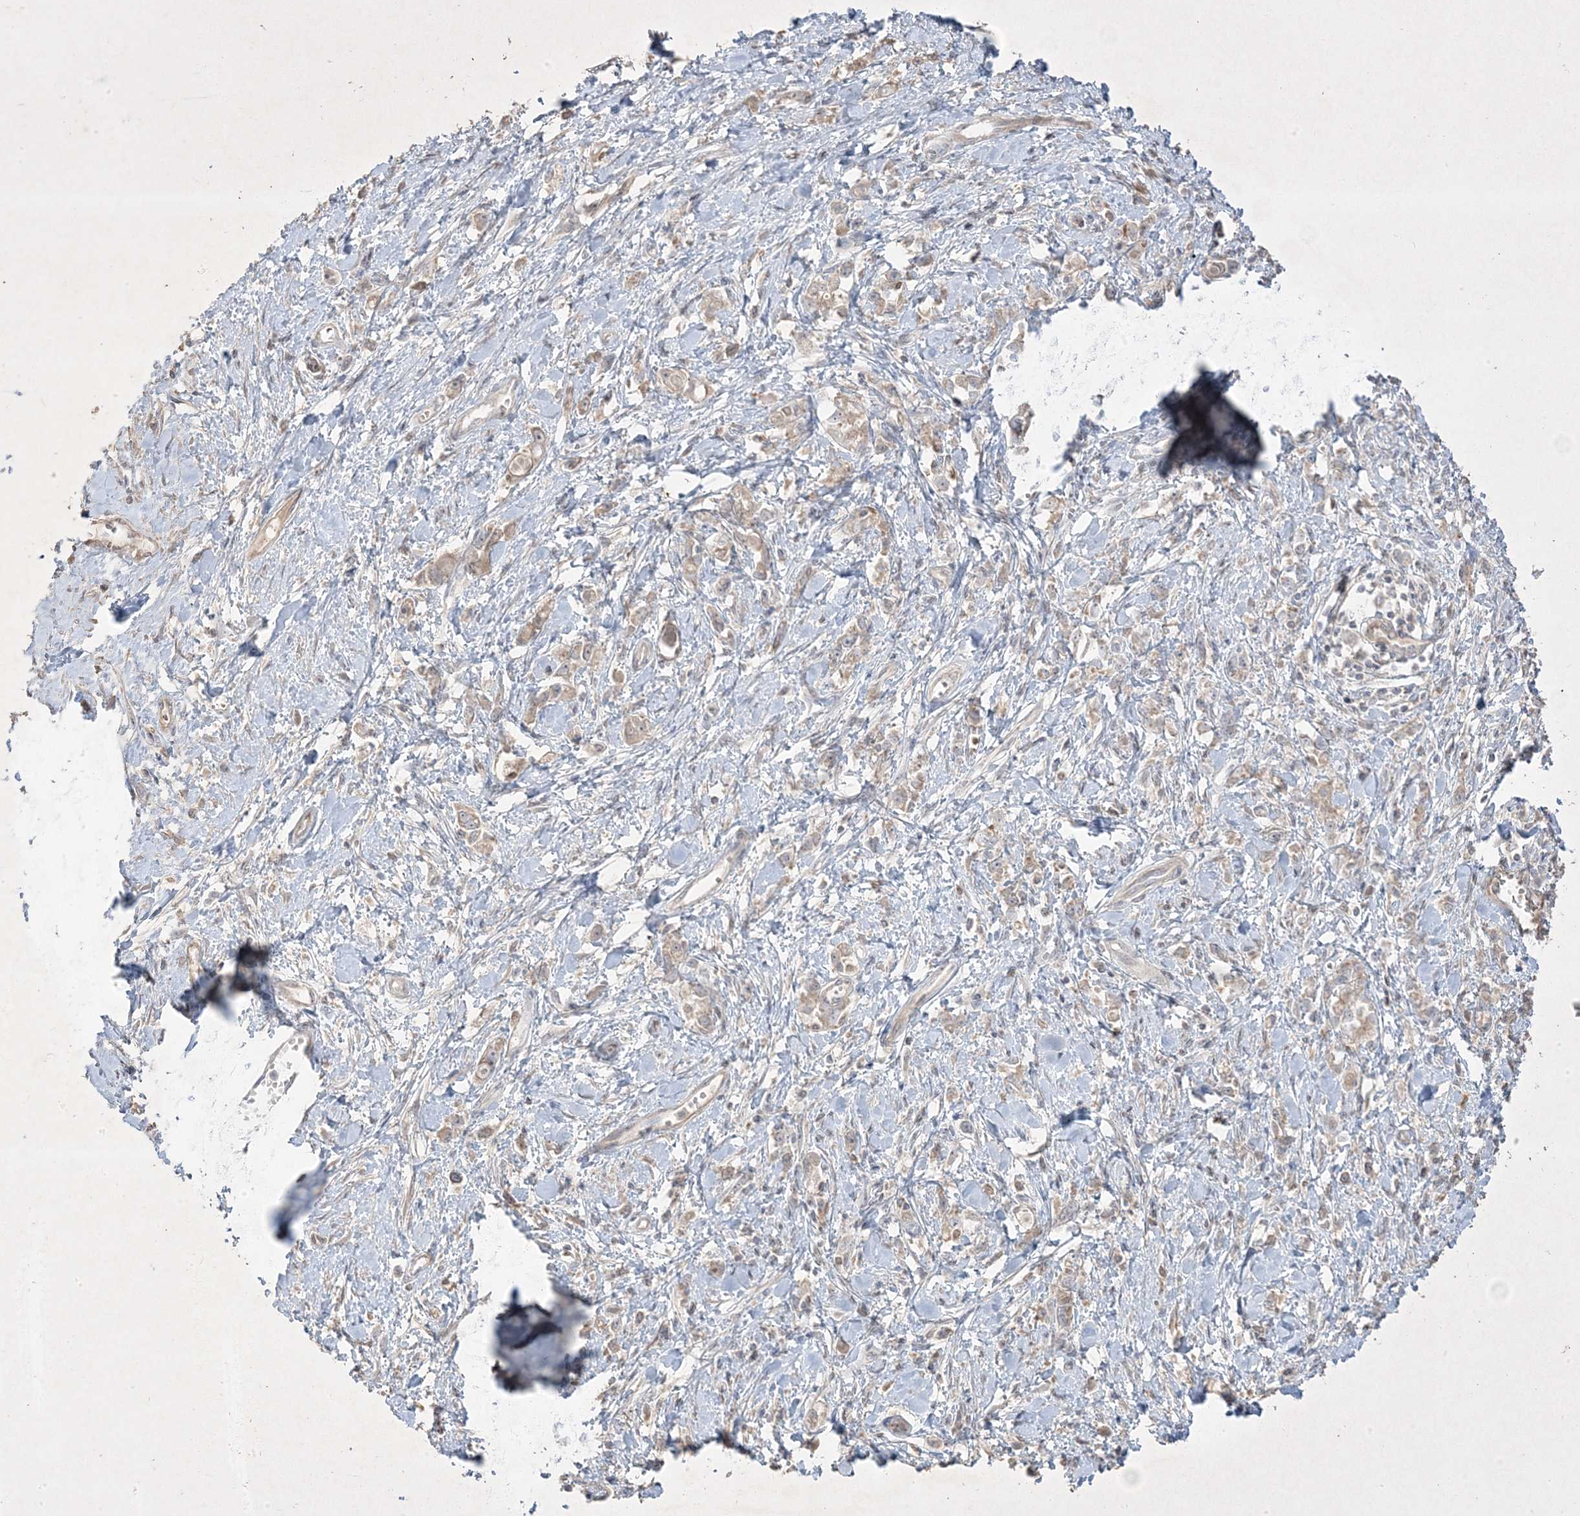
{"staining": {"intensity": "weak", "quantity": "<25%", "location": "cytoplasmic/membranous"}, "tissue": "stomach cancer", "cell_type": "Tumor cells", "image_type": "cancer", "snomed": [{"axis": "morphology", "description": "Adenocarcinoma, NOS"}, {"axis": "topography", "description": "Stomach"}], "caption": "High magnification brightfield microscopy of stomach cancer stained with DAB (brown) and counterstained with hematoxylin (blue): tumor cells show no significant staining.", "gene": "RGL4", "patient": {"sex": "female", "age": 76}}